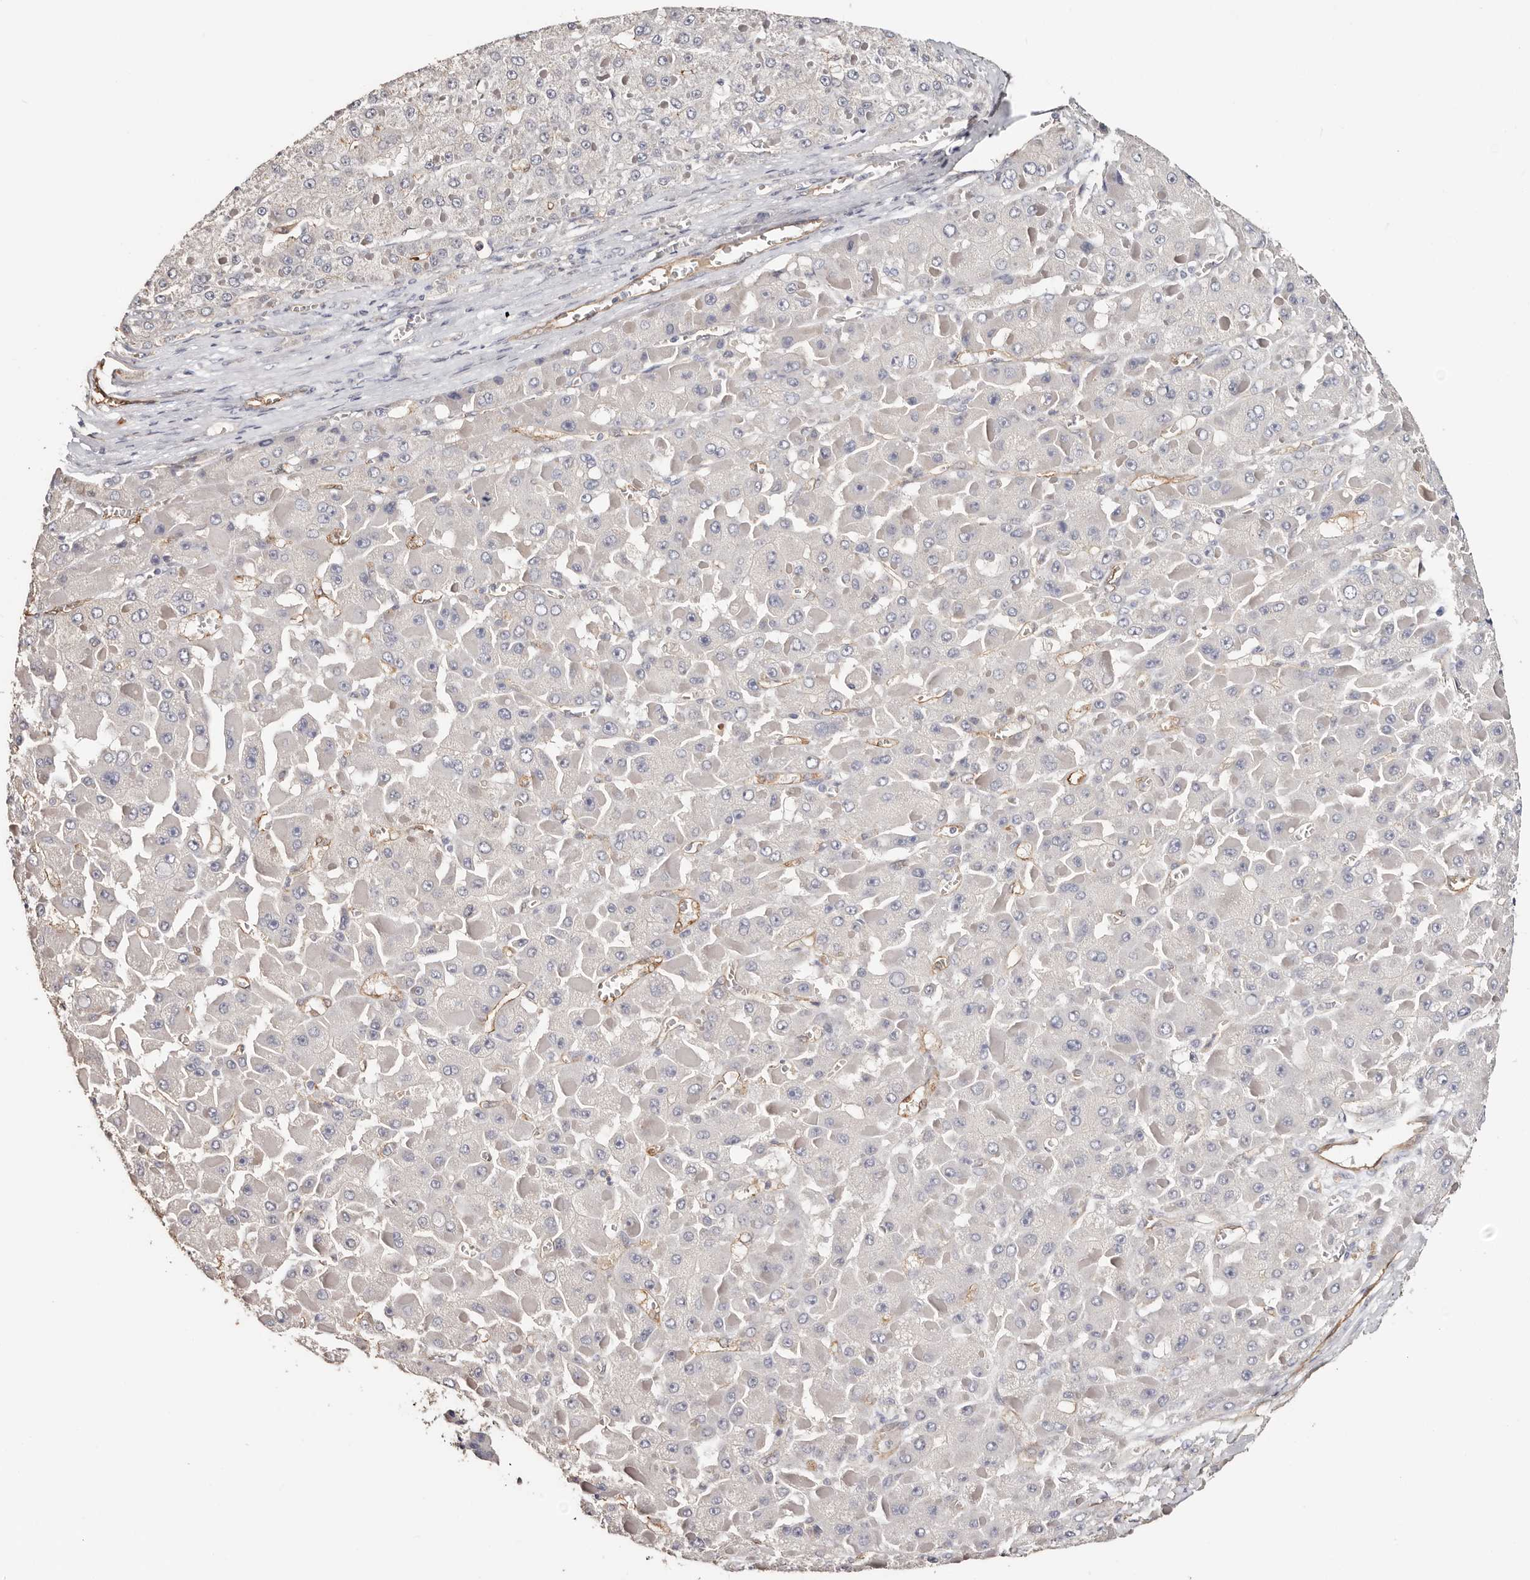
{"staining": {"intensity": "negative", "quantity": "none", "location": "none"}, "tissue": "liver cancer", "cell_type": "Tumor cells", "image_type": "cancer", "snomed": [{"axis": "morphology", "description": "Carcinoma, Hepatocellular, NOS"}, {"axis": "topography", "description": "Liver"}], "caption": "This is an immunohistochemistry photomicrograph of liver cancer (hepatocellular carcinoma). There is no positivity in tumor cells.", "gene": "TGM2", "patient": {"sex": "female", "age": 73}}